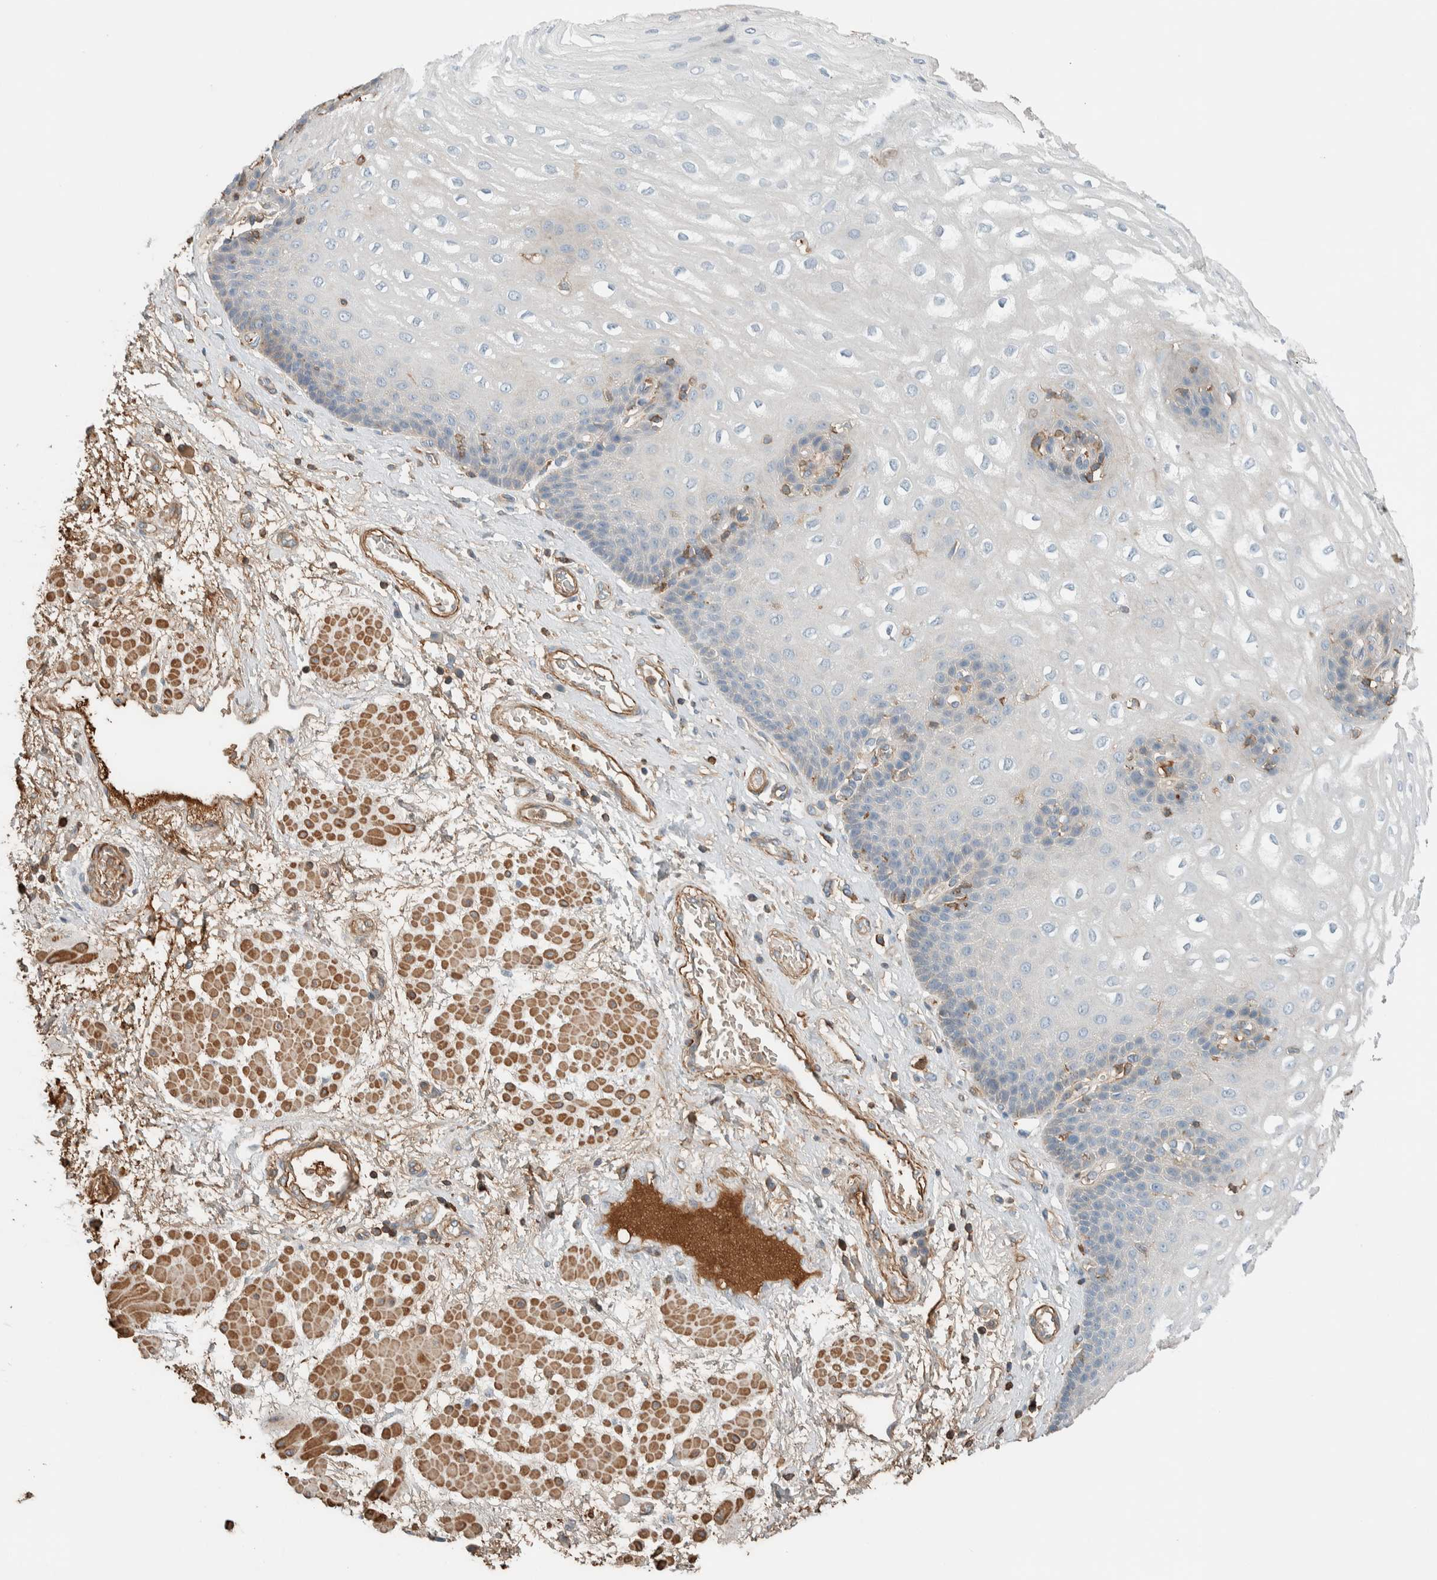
{"staining": {"intensity": "negative", "quantity": "none", "location": "none"}, "tissue": "esophagus", "cell_type": "Squamous epithelial cells", "image_type": "normal", "snomed": [{"axis": "morphology", "description": "Normal tissue, NOS"}, {"axis": "topography", "description": "Esophagus"}], "caption": "Normal esophagus was stained to show a protein in brown. There is no significant staining in squamous epithelial cells. (DAB (3,3'-diaminobenzidine) immunohistochemistry (IHC), high magnification).", "gene": "CTBP2", "patient": {"sex": "male", "age": 48}}